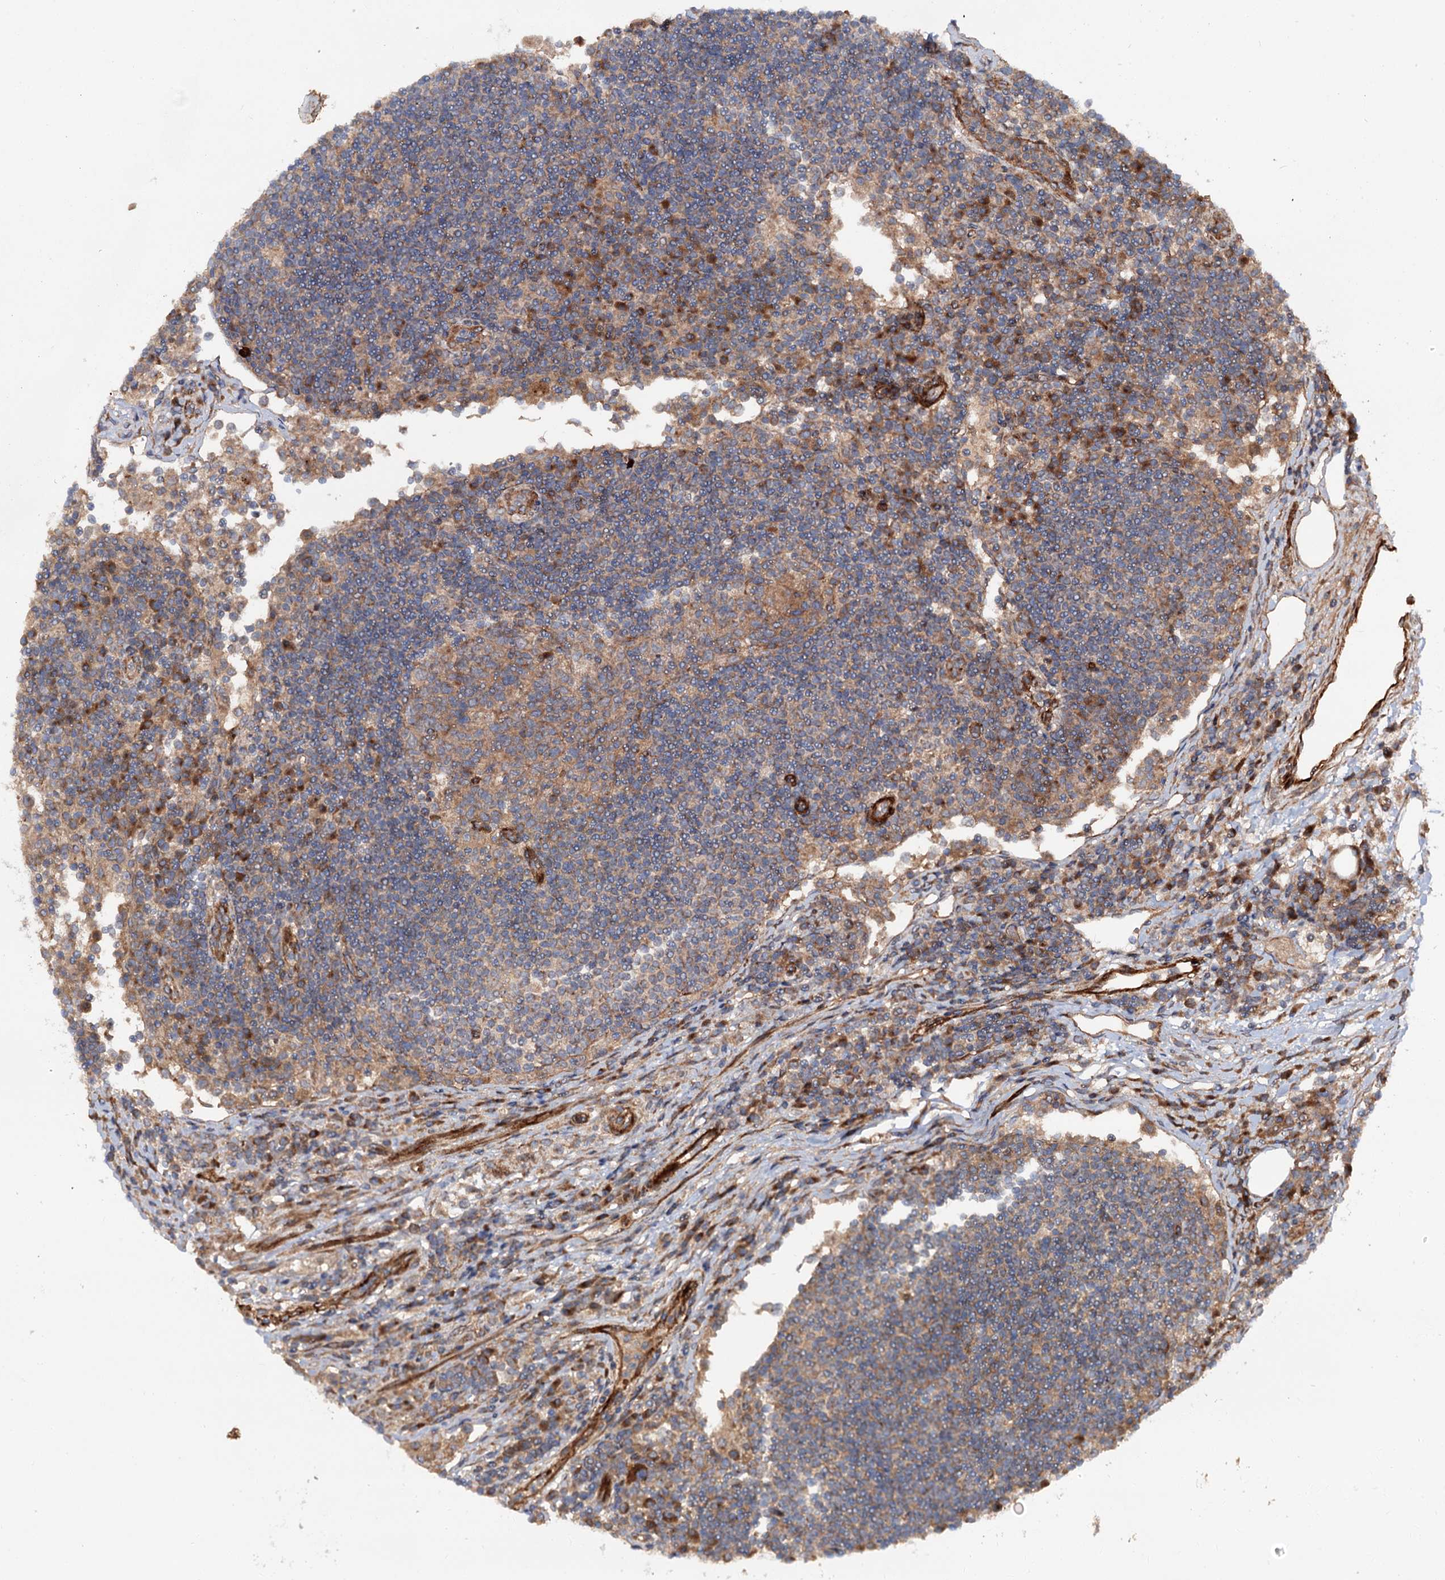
{"staining": {"intensity": "weak", "quantity": ">75%", "location": "cytoplasmic/membranous"}, "tissue": "lymph node", "cell_type": "Germinal center cells", "image_type": "normal", "snomed": [{"axis": "morphology", "description": "Normal tissue, NOS"}, {"axis": "topography", "description": "Lymph node"}], "caption": "Lymph node stained for a protein (brown) demonstrates weak cytoplasmic/membranous positive staining in approximately >75% of germinal center cells.", "gene": "ADGRG4", "patient": {"sex": "female", "age": 53}}